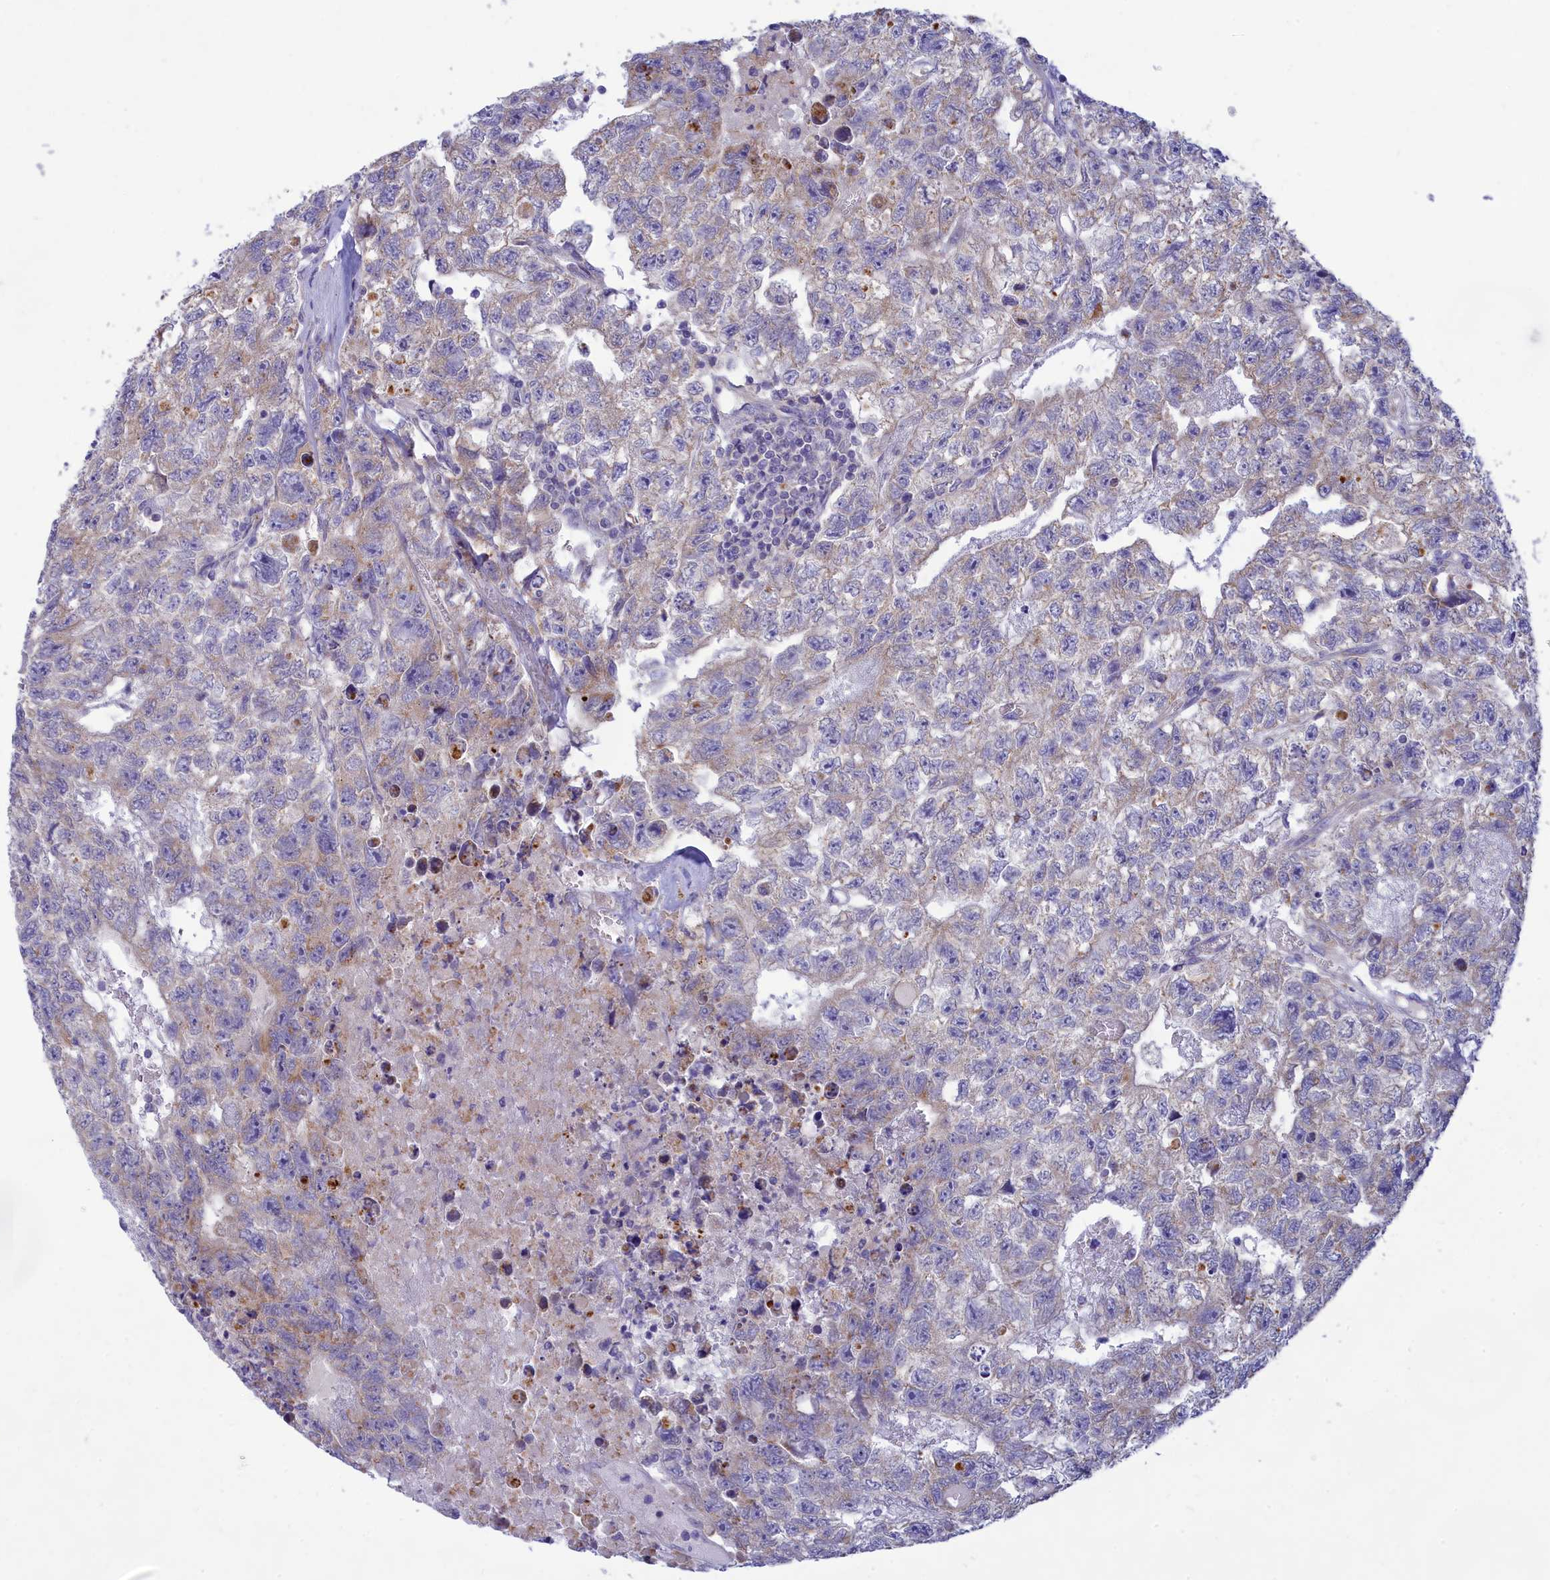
{"staining": {"intensity": "weak", "quantity": "<25%", "location": "cytoplasmic/membranous"}, "tissue": "testis cancer", "cell_type": "Tumor cells", "image_type": "cancer", "snomed": [{"axis": "morphology", "description": "Carcinoma, Embryonal, NOS"}, {"axis": "topography", "description": "Testis"}], "caption": "High power microscopy image of an IHC image of embryonal carcinoma (testis), revealing no significant staining in tumor cells.", "gene": "TMEM30B", "patient": {"sex": "male", "age": 26}}